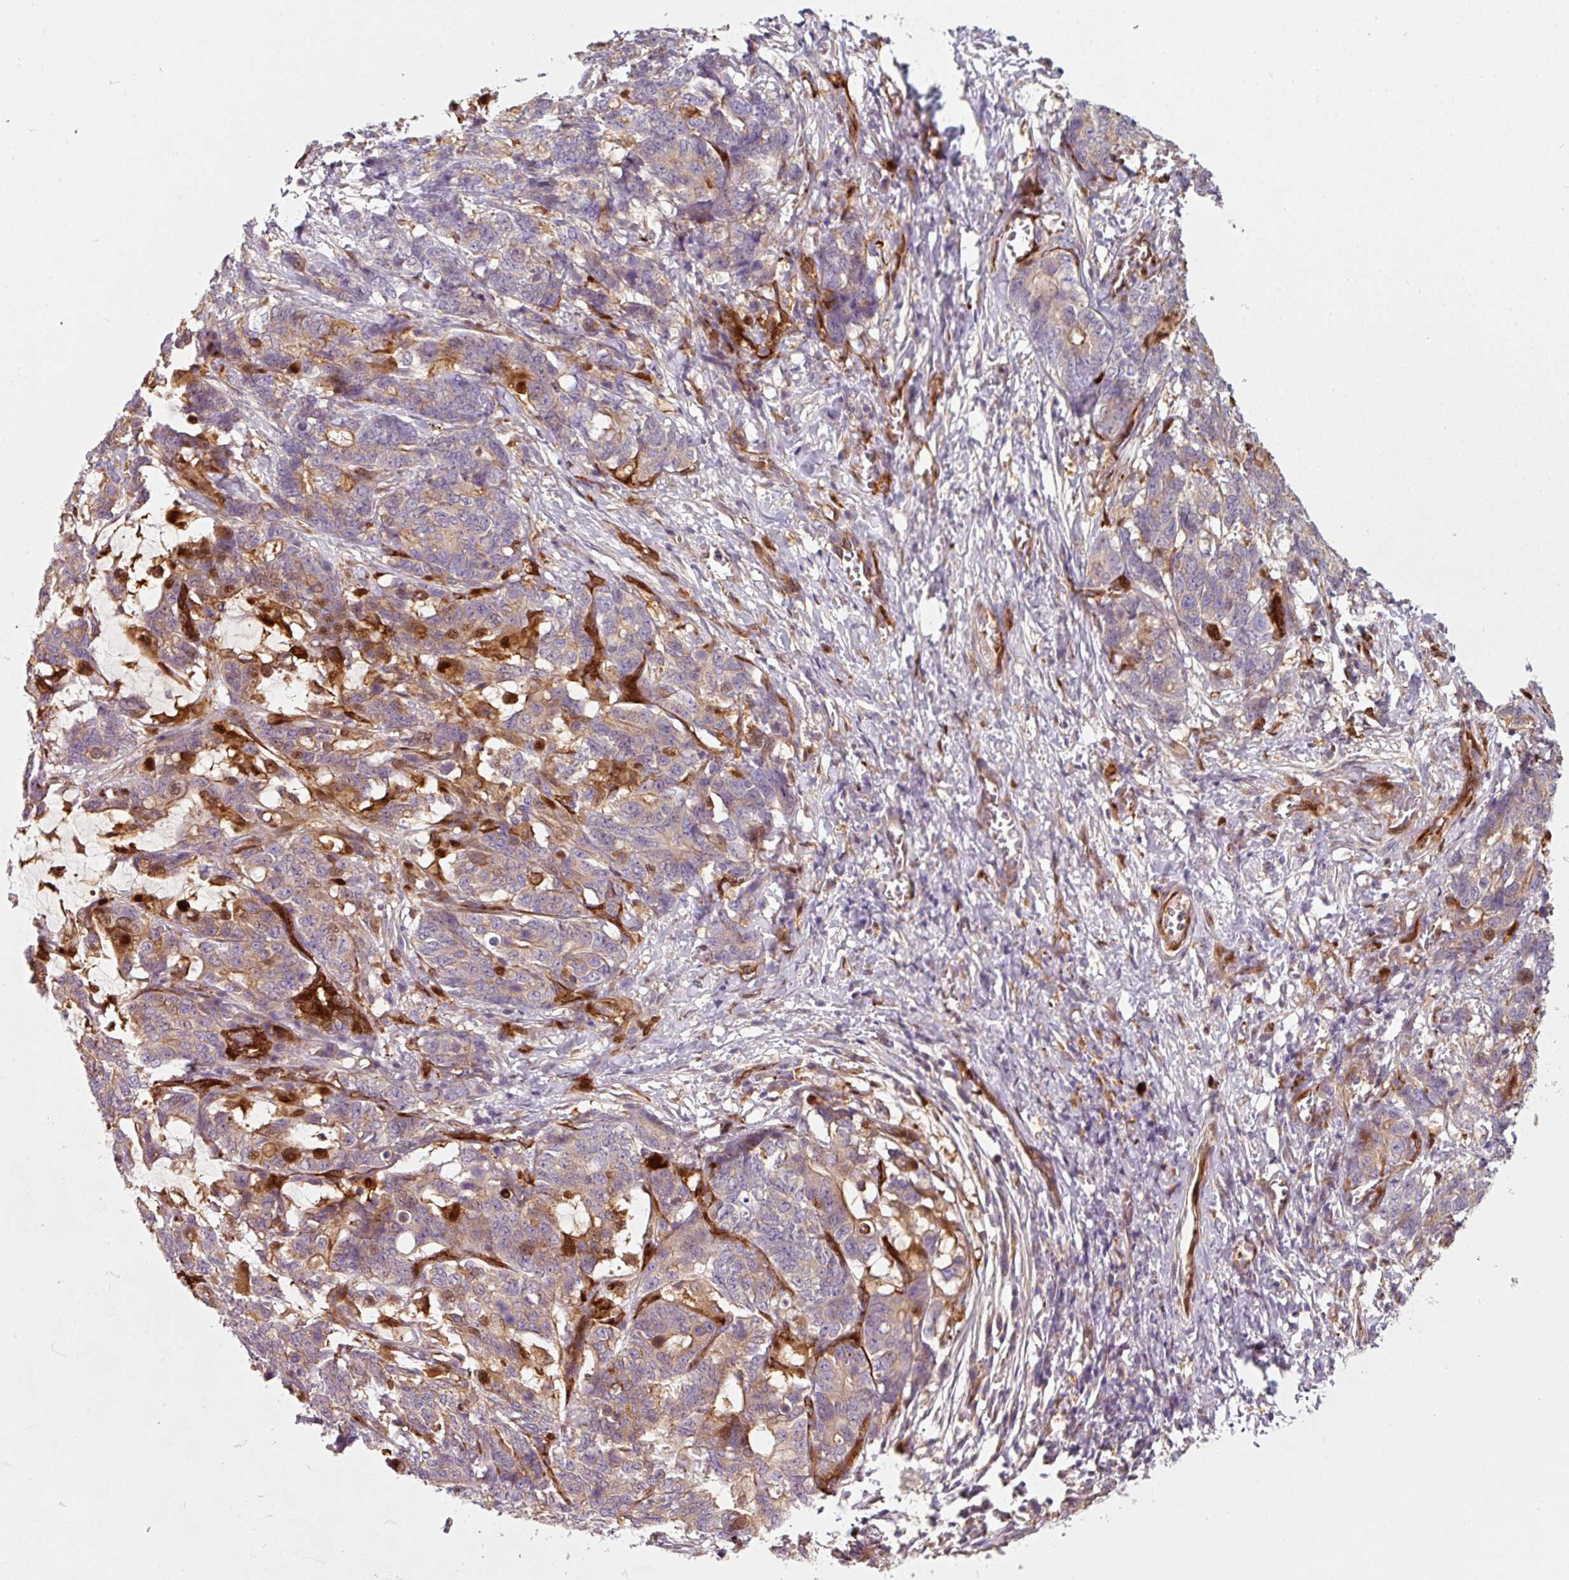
{"staining": {"intensity": "moderate", "quantity": "25%-75%", "location": "cytoplasmic/membranous"}, "tissue": "stomach cancer", "cell_type": "Tumor cells", "image_type": "cancer", "snomed": [{"axis": "morphology", "description": "Normal tissue, NOS"}, {"axis": "morphology", "description": "Adenocarcinoma, NOS"}, {"axis": "topography", "description": "Stomach"}], "caption": "A brown stain highlights moderate cytoplasmic/membranous staining of a protein in human adenocarcinoma (stomach) tumor cells.", "gene": "IQGAP2", "patient": {"sex": "female", "age": 64}}